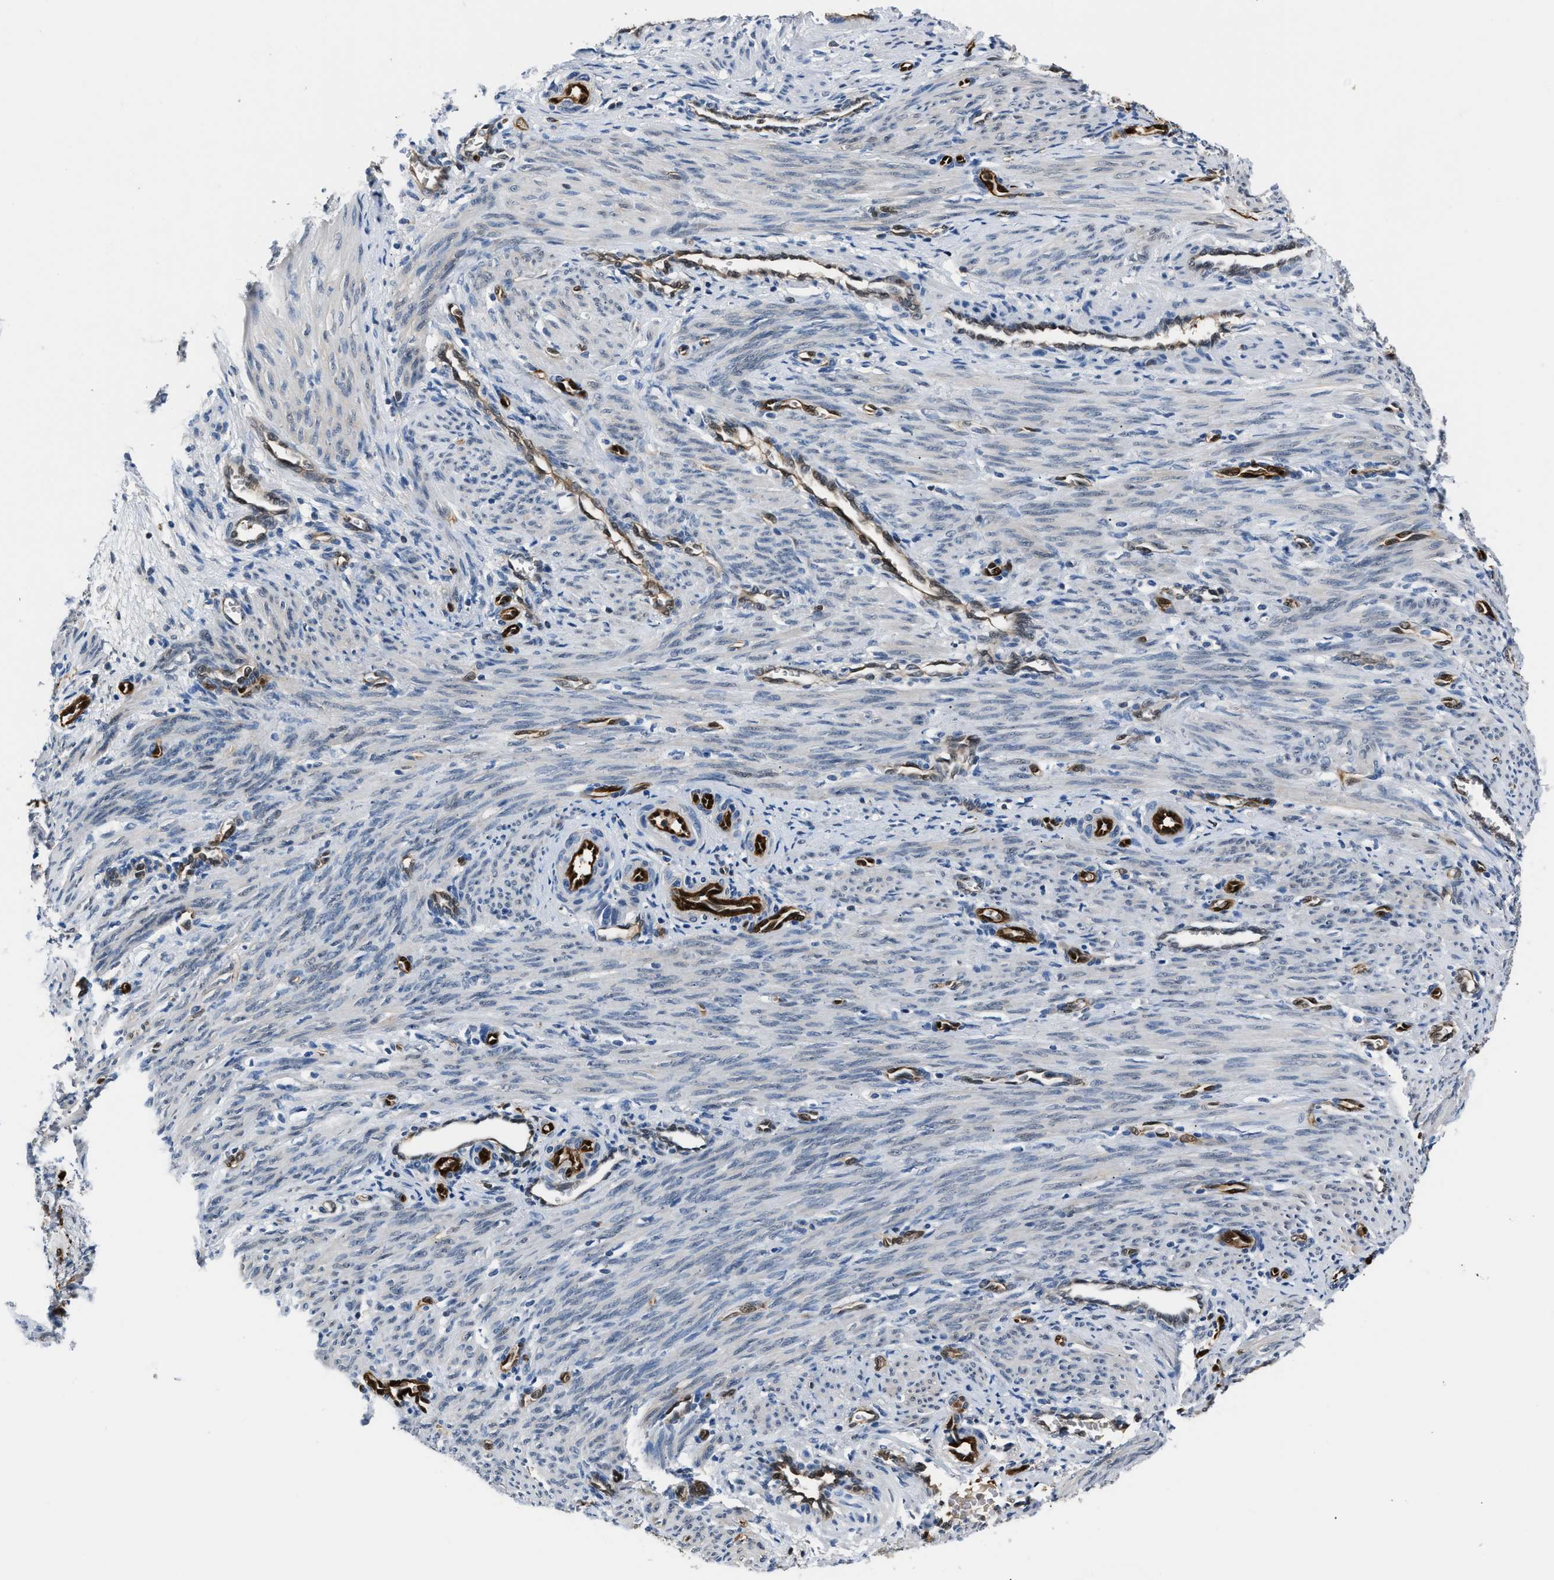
{"staining": {"intensity": "negative", "quantity": "none", "location": "none"}, "tissue": "smooth muscle", "cell_type": "Smooth muscle cells", "image_type": "normal", "snomed": [{"axis": "morphology", "description": "Normal tissue, NOS"}, {"axis": "topography", "description": "Endometrium"}], "caption": "DAB (3,3'-diaminobenzidine) immunohistochemical staining of benign human smooth muscle reveals no significant staining in smooth muscle cells. Nuclei are stained in blue.", "gene": "PPA1", "patient": {"sex": "female", "age": 33}}